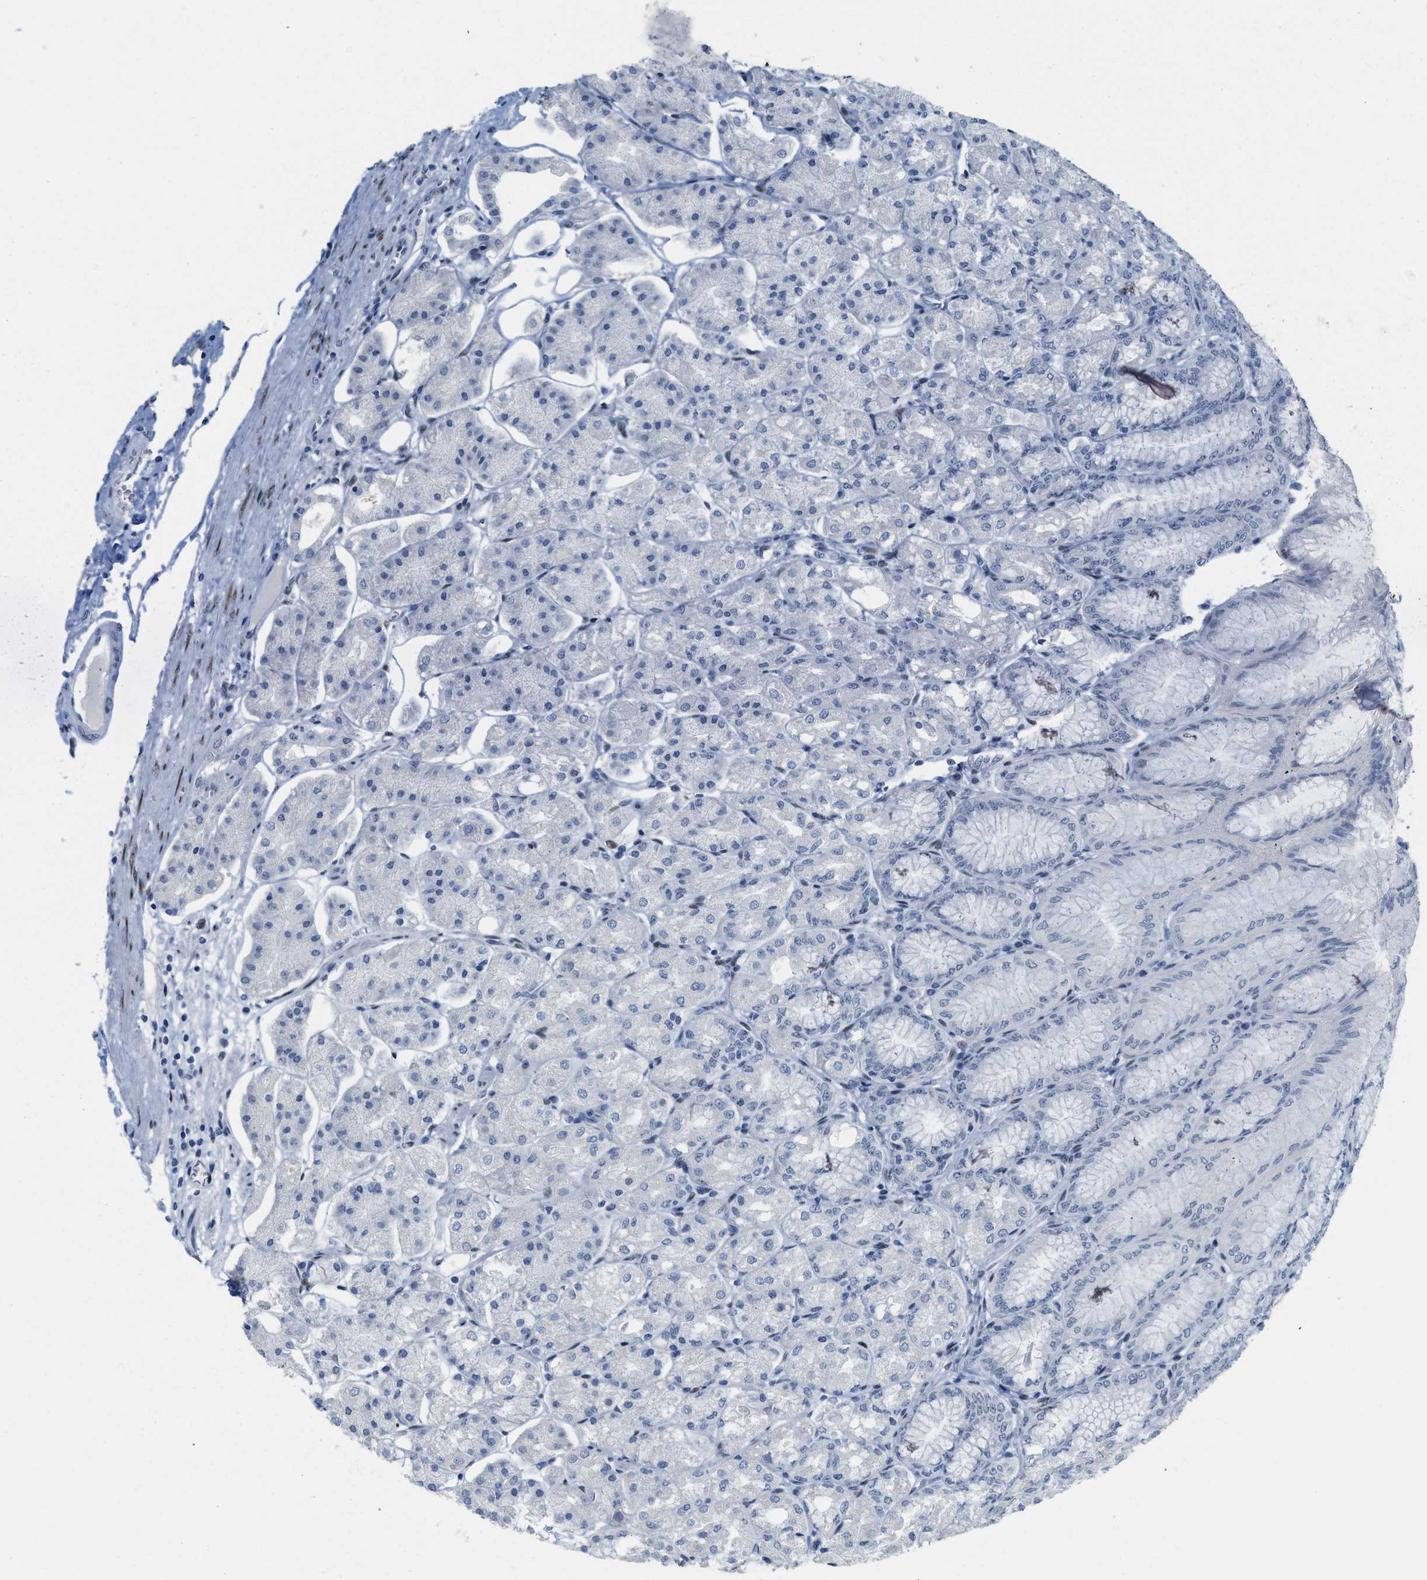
{"staining": {"intensity": "moderate", "quantity": "<25%", "location": "nuclear"}, "tissue": "stomach", "cell_type": "Glandular cells", "image_type": "normal", "snomed": [{"axis": "morphology", "description": "Normal tissue, NOS"}, {"axis": "topography", "description": "Stomach, lower"}], "caption": "Human stomach stained with a protein marker reveals moderate staining in glandular cells.", "gene": "PBX1", "patient": {"sex": "male", "age": 71}}